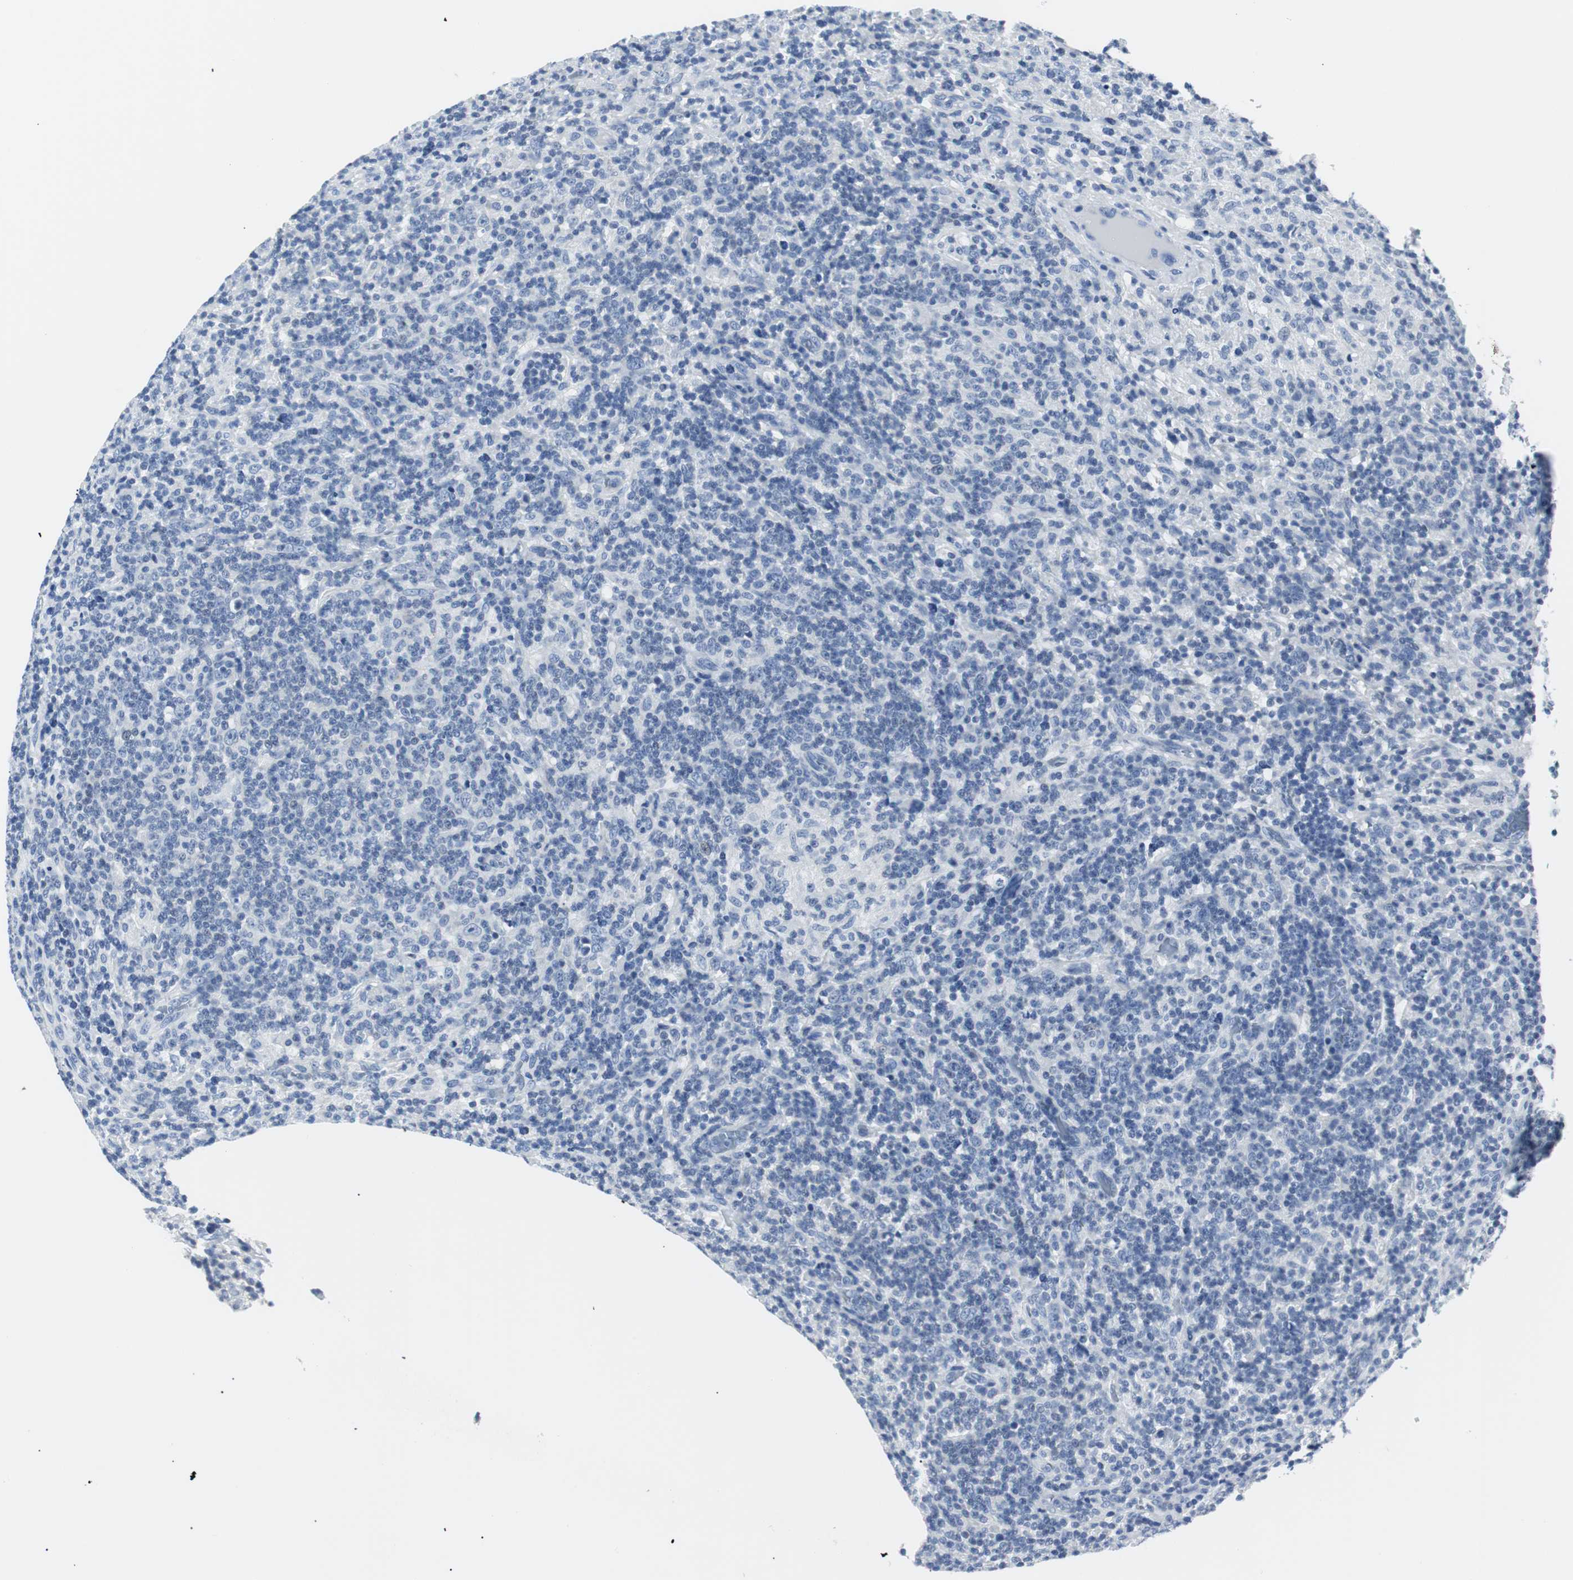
{"staining": {"intensity": "negative", "quantity": "none", "location": "none"}, "tissue": "lymphoma", "cell_type": "Tumor cells", "image_type": "cancer", "snomed": [{"axis": "morphology", "description": "Hodgkin's disease, NOS"}, {"axis": "topography", "description": "Lymph node"}], "caption": "Human Hodgkin's disease stained for a protein using immunohistochemistry displays no positivity in tumor cells.", "gene": "GAP43", "patient": {"sex": "male", "age": 70}}